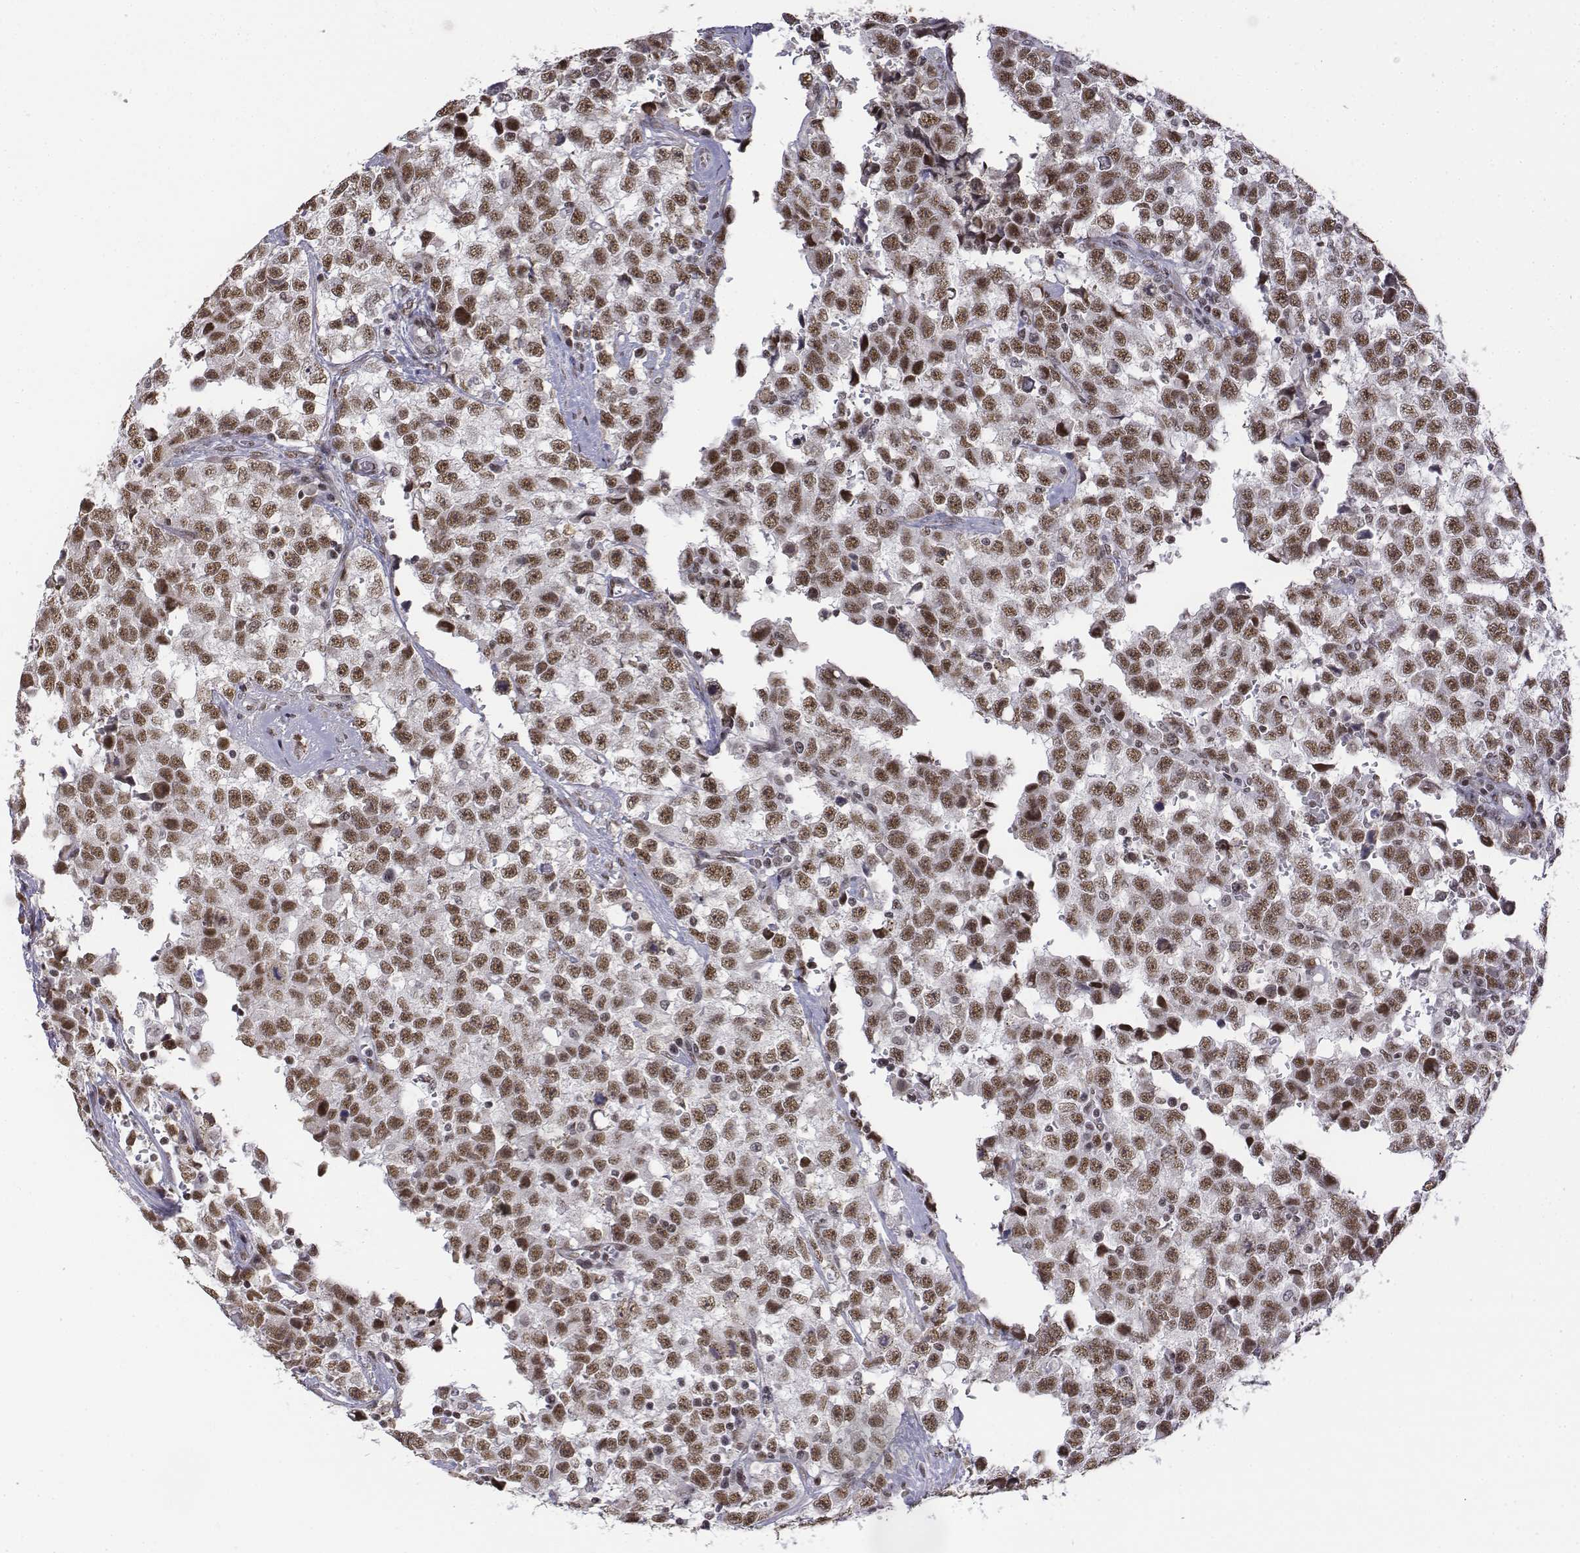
{"staining": {"intensity": "moderate", "quantity": ">75%", "location": "nuclear"}, "tissue": "testis cancer", "cell_type": "Tumor cells", "image_type": "cancer", "snomed": [{"axis": "morphology", "description": "Seminoma, NOS"}, {"axis": "topography", "description": "Testis"}], "caption": "Immunohistochemical staining of testis cancer demonstrates medium levels of moderate nuclear protein expression in about >75% of tumor cells.", "gene": "SETD1A", "patient": {"sex": "male", "age": 34}}